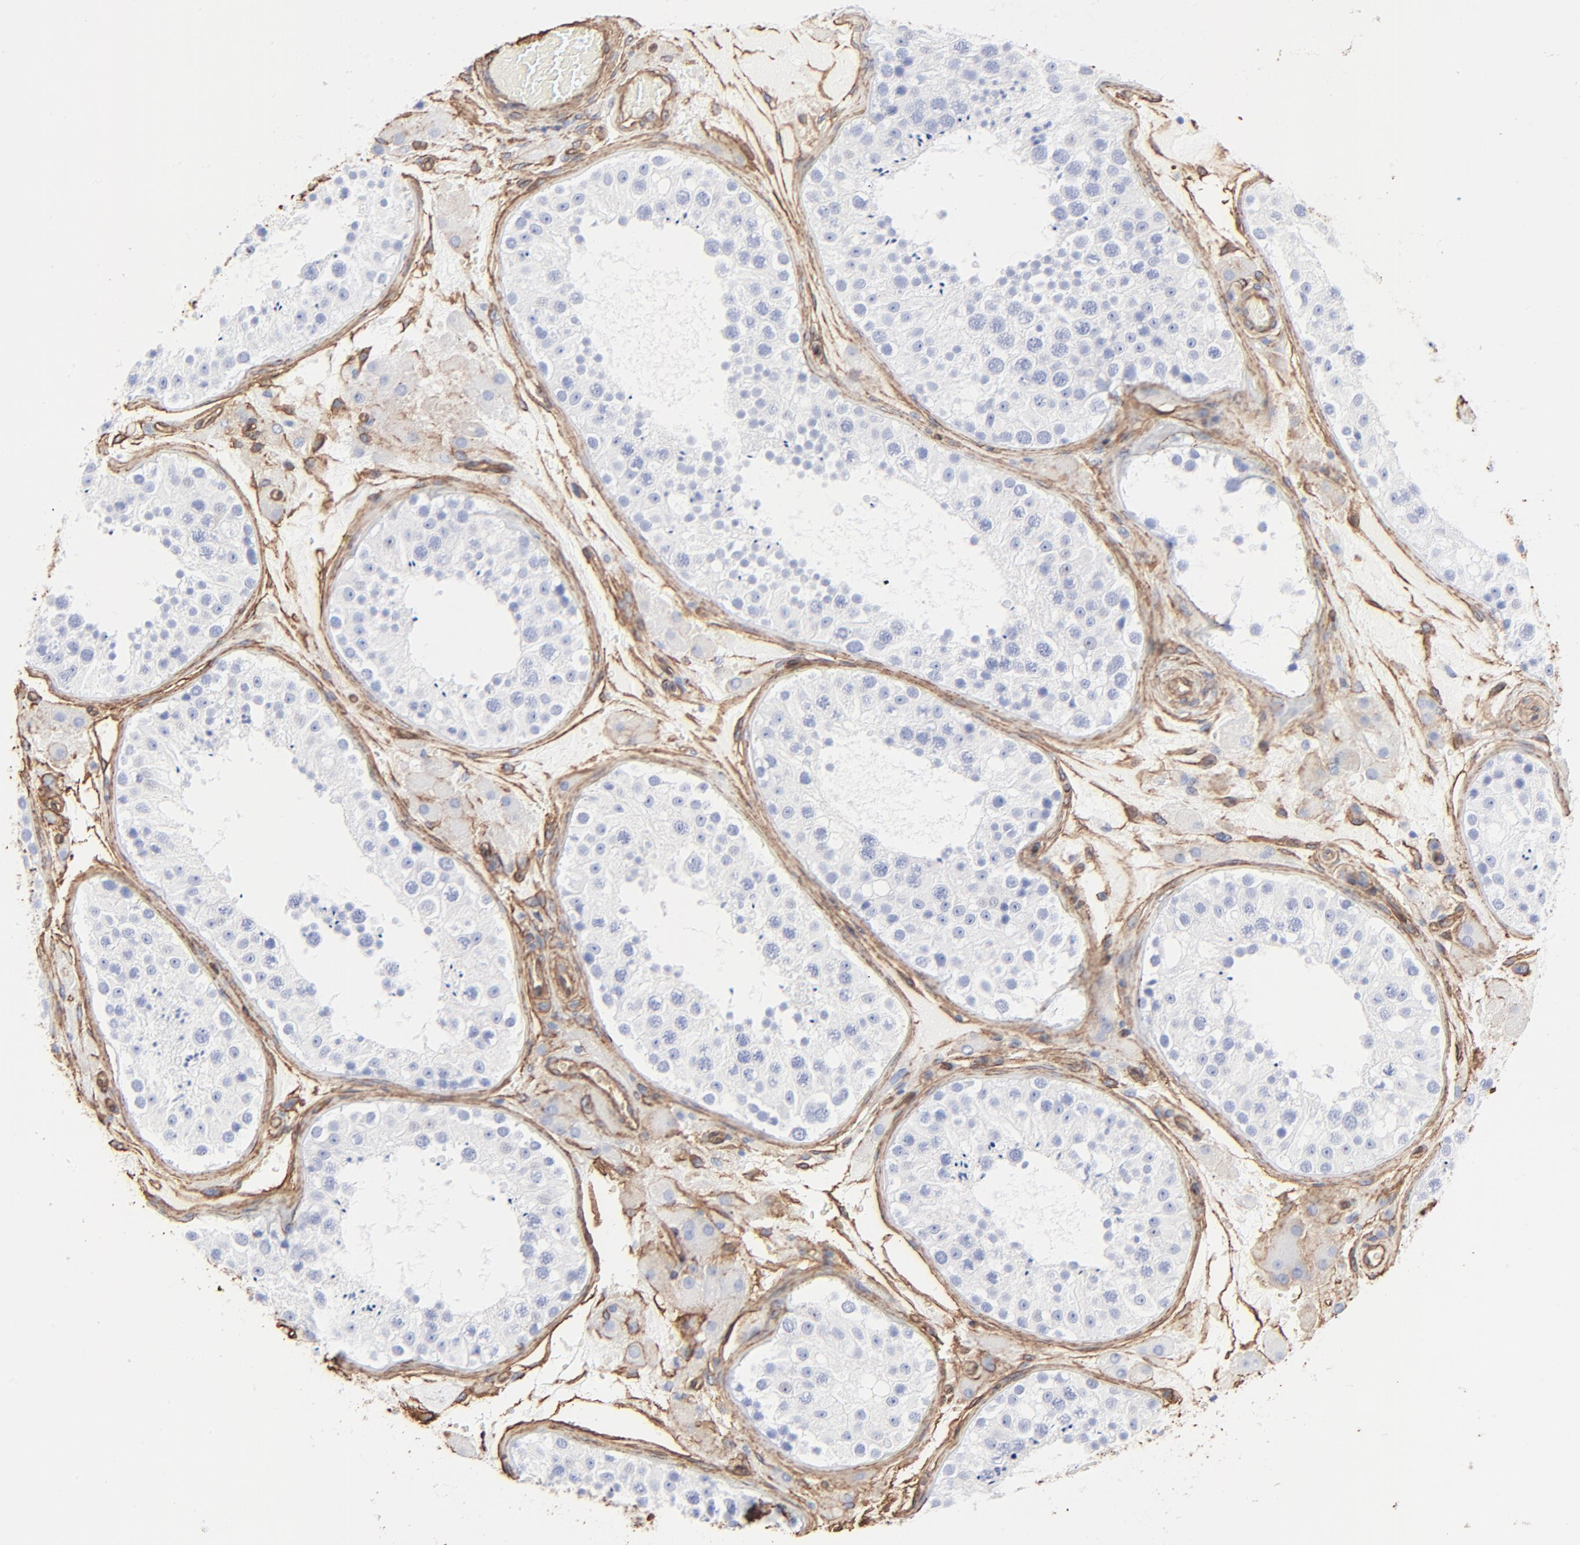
{"staining": {"intensity": "negative", "quantity": "none", "location": "none"}, "tissue": "testis", "cell_type": "Cells in seminiferous ducts", "image_type": "normal", "snomed": [{"axis": "morphology", "description": "Normal tissue, NOS"}, {"axis": "topography", "description": "Testis"}], "caption": "High power microscopy micrograph of an immunohistochemistry (IHC) histopathology image of unremarkable testis, revealing no significant expression in cells in seminiferous ducts. Brightfield microscopy of immunohistochemistry stained with DAB (3,3'-diaminobenzidine) (brown) and hematoxylin (blue), captured at high magnification.", "gene": "CAV1", "patient": {"sex": "male", "age": 26}}